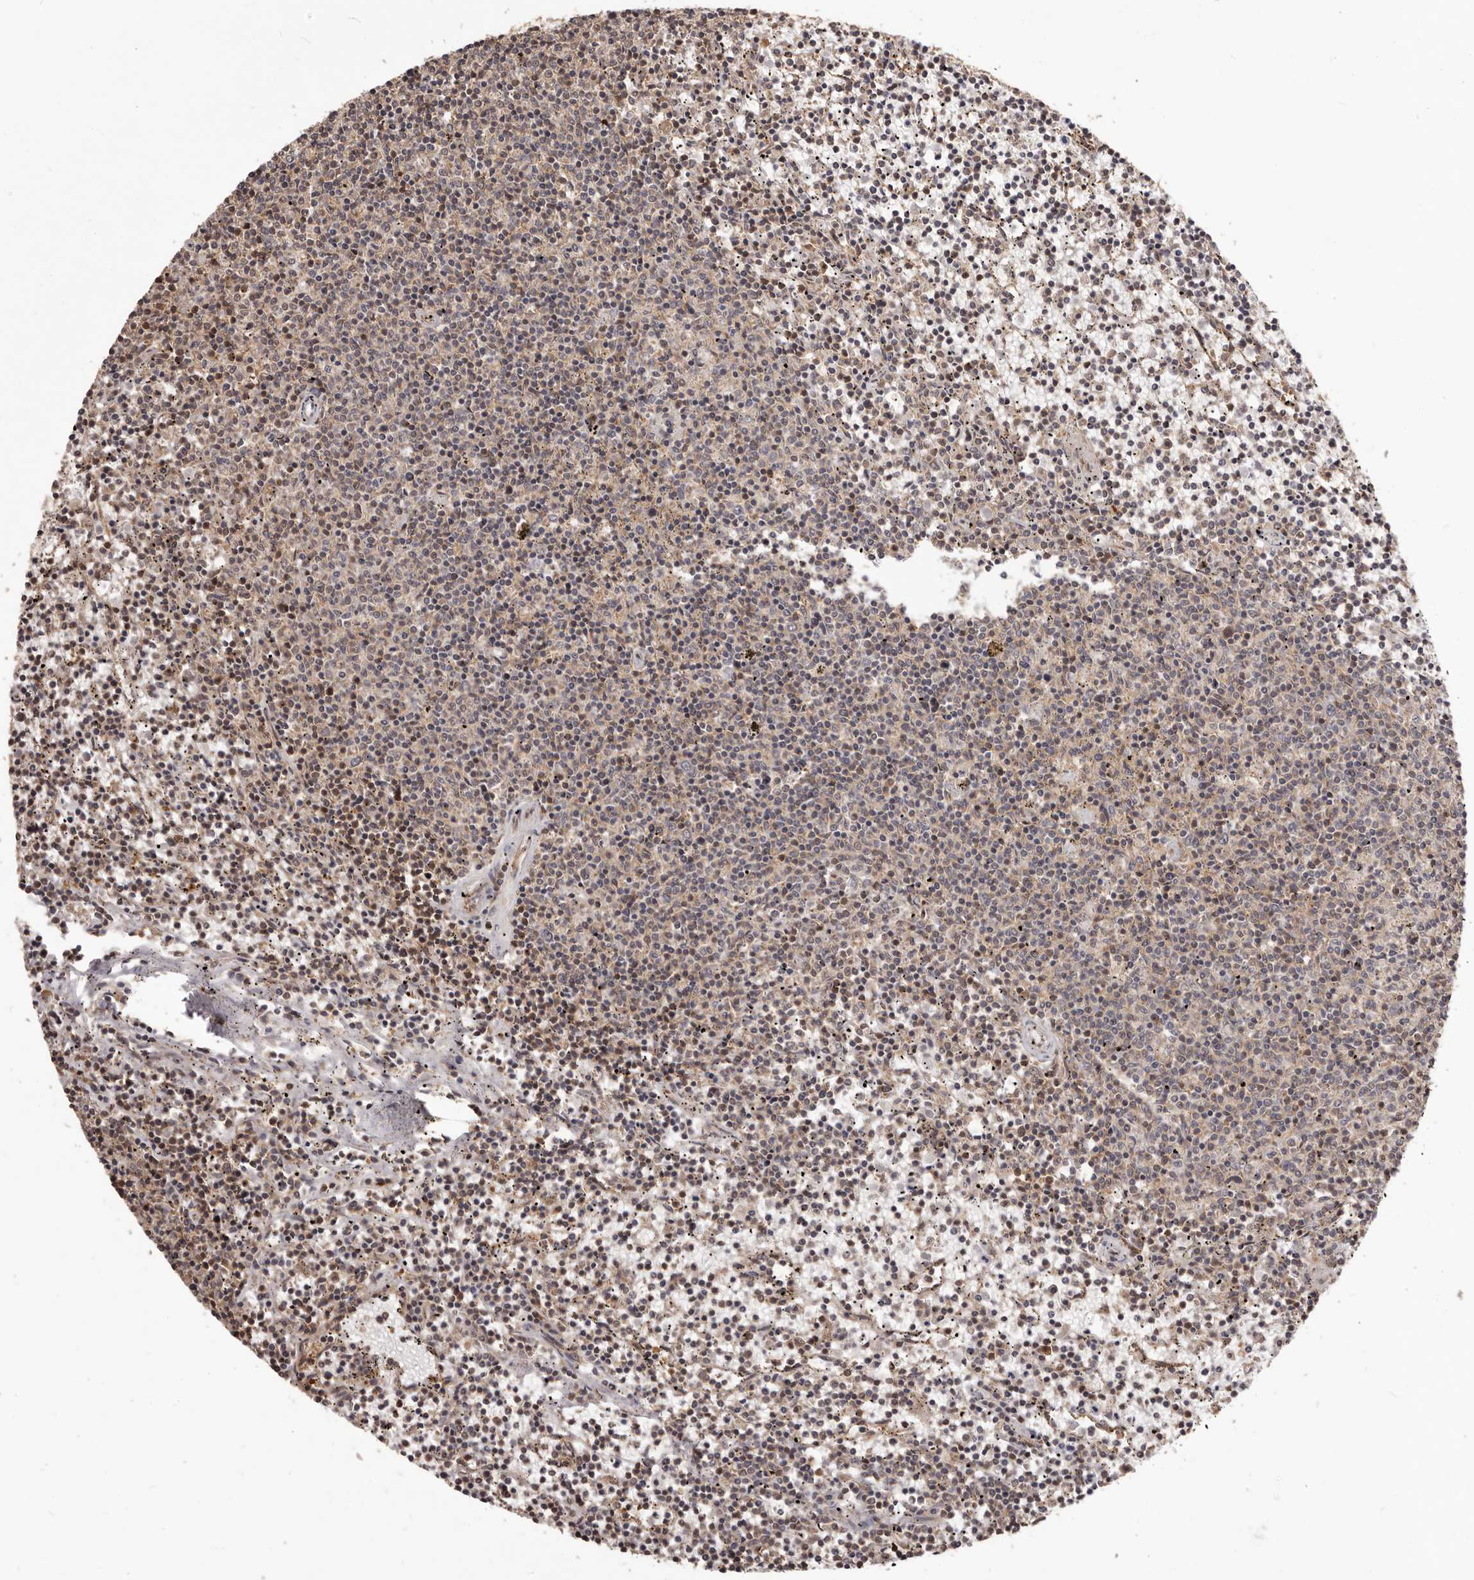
{"staining": {"intensity": "weak", "quantity": "<25%", "location": "cytoplasmic/membranous"}, "tissue": "lymphoma", "cell_type": "Tumor cells", "image_type": "cancer", "snomed": [{"axis": "morphology", "description": "Malignant lymphoma, non-Hodgkin's type, Low grade"}, {"axis": "topography", "description": "Spleen"}], "caption": "Tumor cells are negative for brown protein staining in lymphoma.", "gene": "MTO1", "patient": {"sex": "female", "age": 50}}